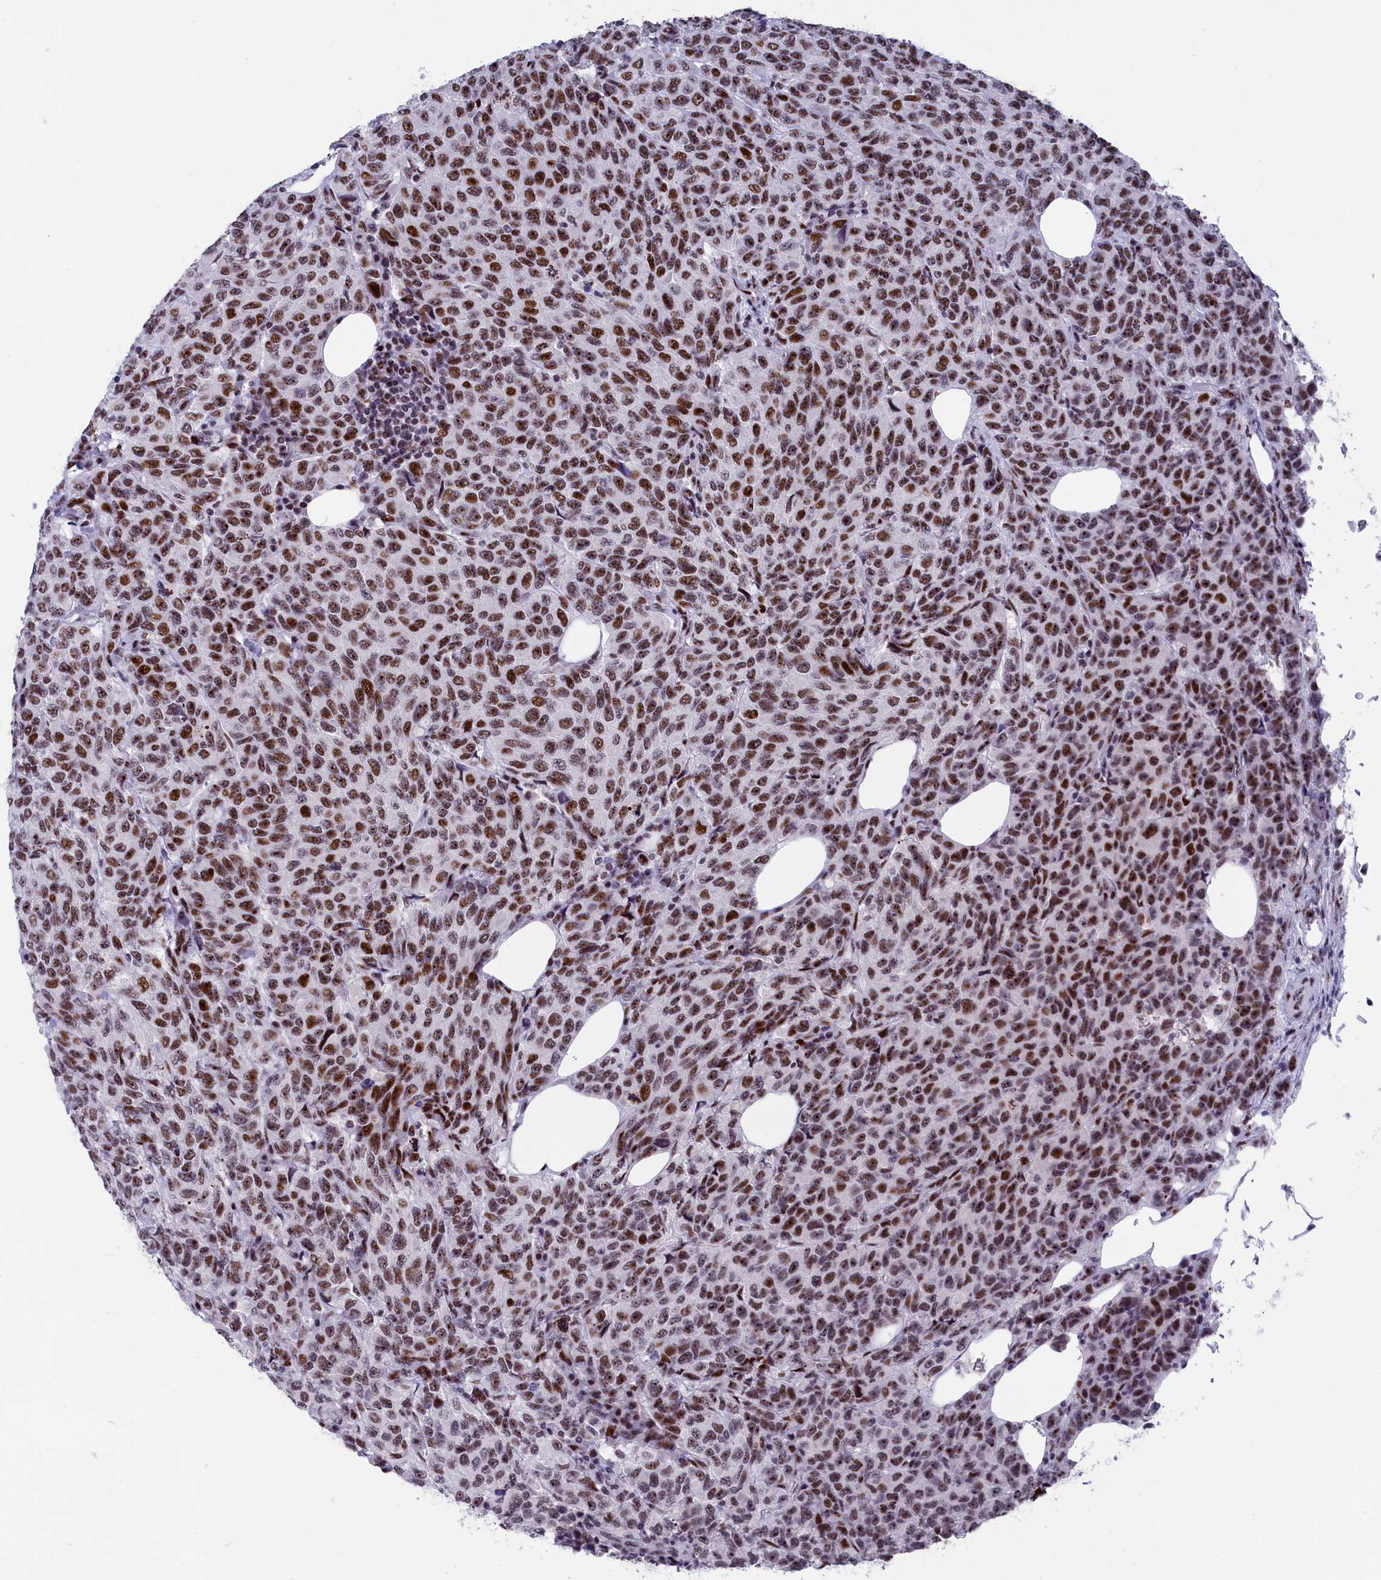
{"staining": {"intensity": "moderate", "quantity": ">75%", "location": "nuclear"}, "tissue": "breast cancer", "cell_type": "Tumor cells", "image_type": "cancer", "snomed": [{"axis": "morphology", "description": "Duct carcinoma"}, {"axis": "topography", "description": "Breast"}], "caption": "Protein staining by immunohistochemistry displays moderate nuclear positivity in about >75% of tumor cells in infiltrating ductal carcinoma (breast).", "gene": "NSA2", "patient": {"sex": "female", "age": 55}}